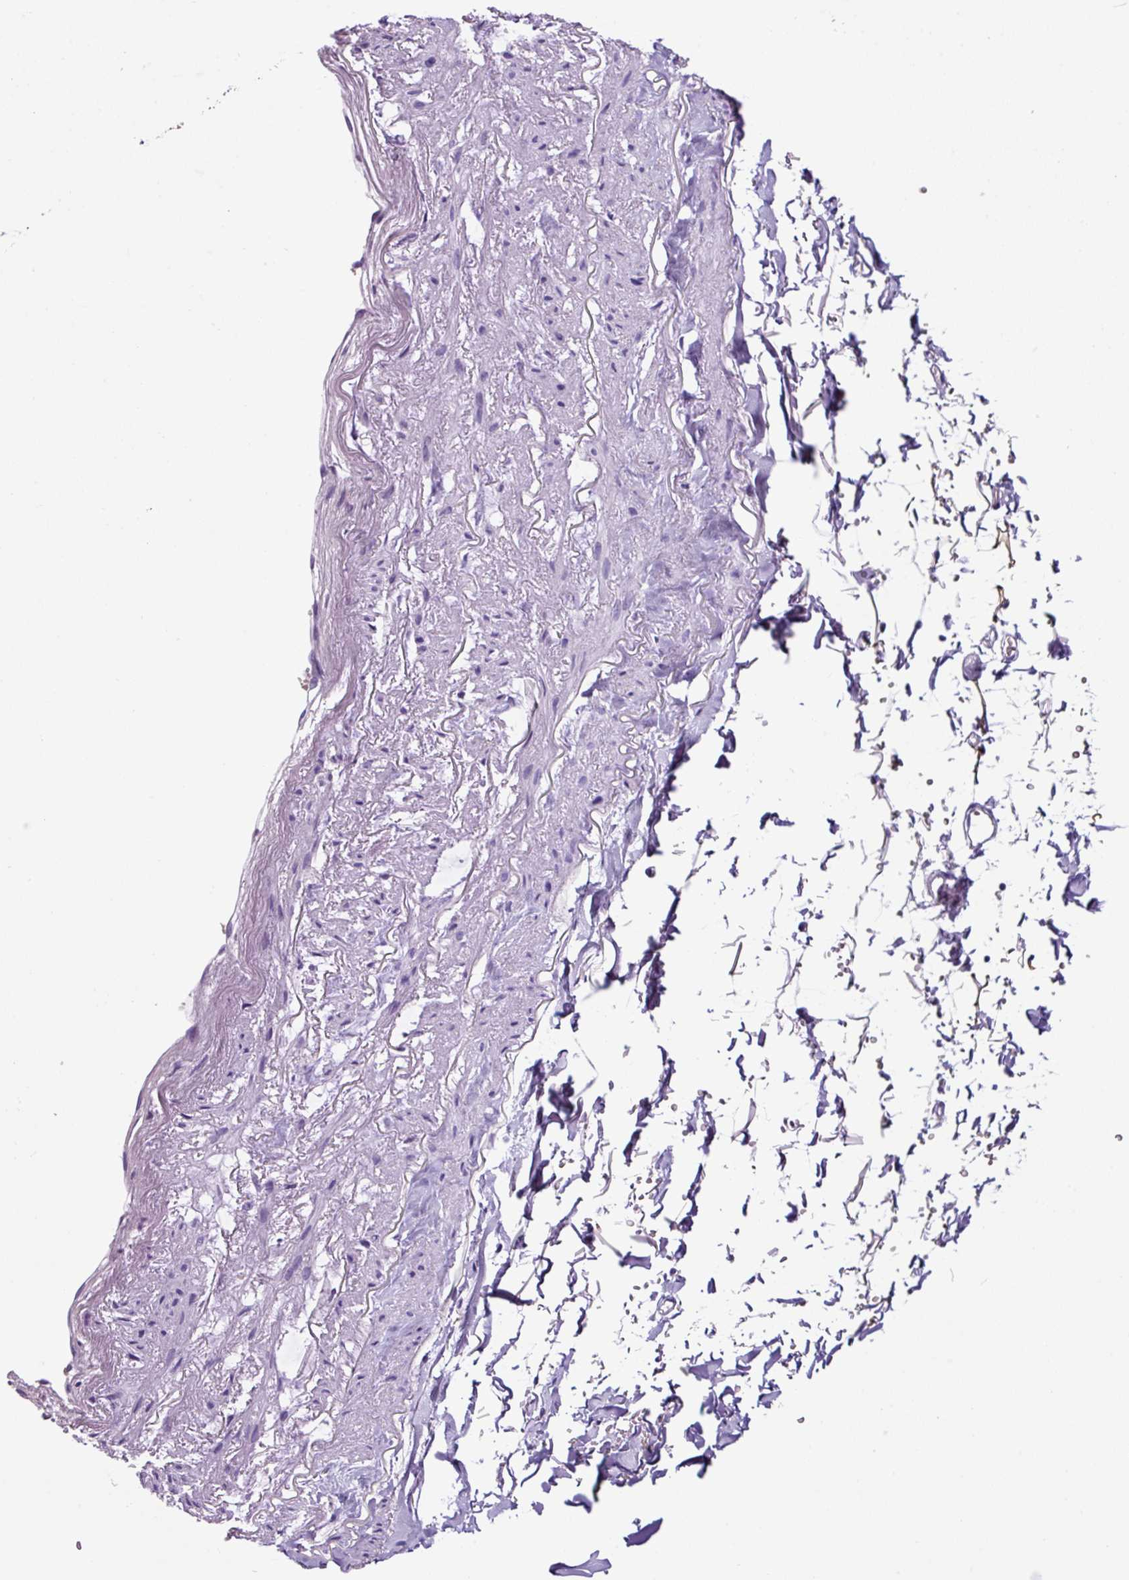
{"staining": {"intensity": "moderate", "quantity": "<25%", "location": "cytoplasmic/membranous"}, "tissue": "adipose tissue", "cell_type": "Adipocytes", "image_type": "normal", "snomed": [{"axis": "morphology", "description": "Normal tissue, NOS"}, {"axis": "topography", "description": "Cartilage tissue"}, {"axis": "topography", "description": "Bronchus"}, {"axis": "topography", "description": "Peripheral nerve tissue"}], "caption": "Protein expression by immunohistochemistry (IHC) reveals moderate cytoplasmic/membranous staining in about <25% of adipocytes in unremarkable adipose tissue. (brown staining indicates protein expression, while blue staining denotes nuclei).", "gene": "SP8", "patient": {"sex": "female", "age": 59}}